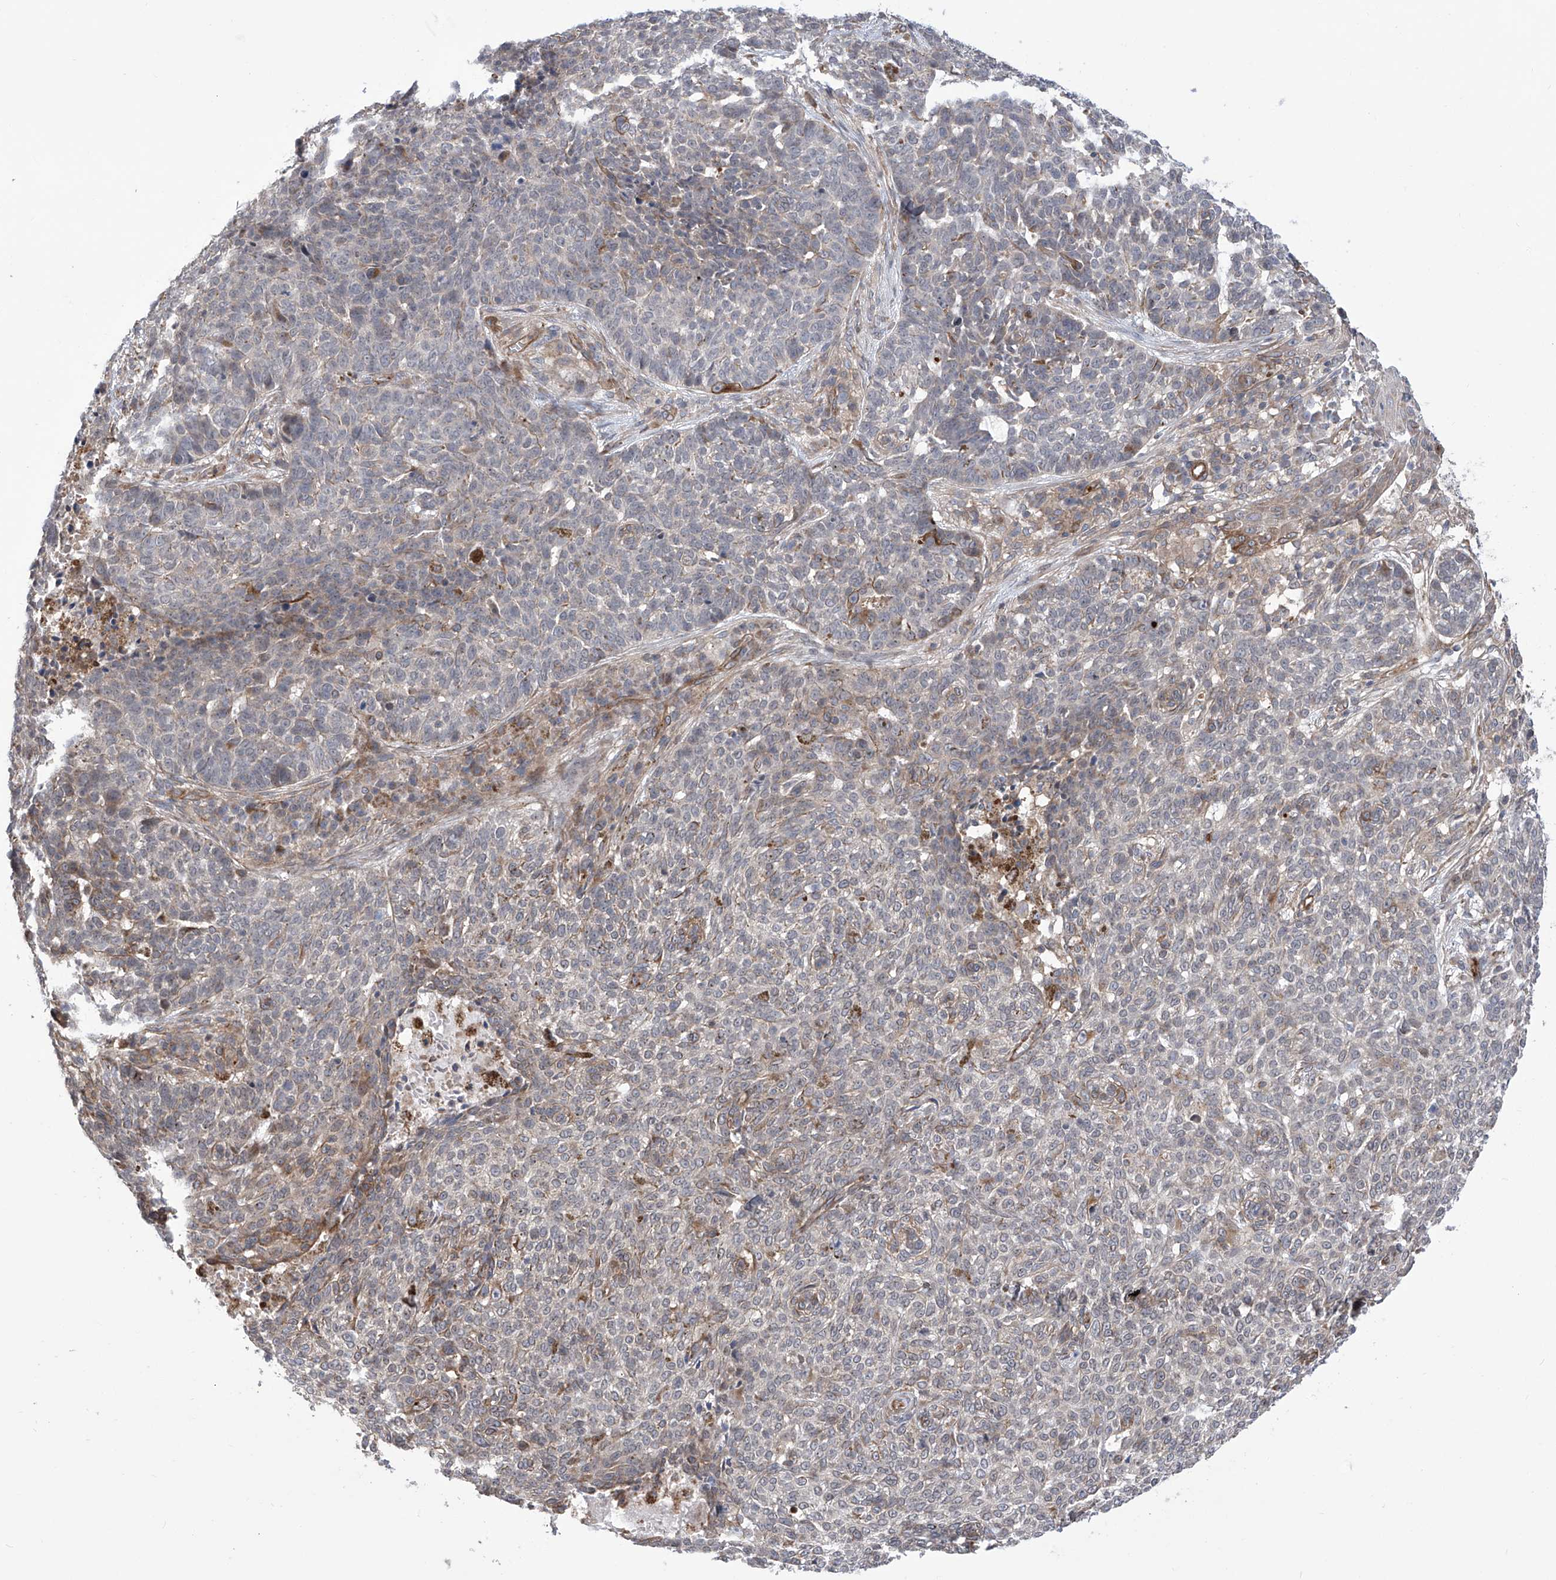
{"staining": {"intensity": "weak", "quantity": "<25%", "location": "cytoplasmic/membranous"}, "tissue": "skin cancer", "cell_type": "Tumor cells", "image_type": "cancer", "snomed": [{"axis": "morphology", "description": "Basal cell carcinoma"}, {"axis": "topography", "description": "Skin"}], "caption": "Micrograph shows no protein positivity in tumor cells of skin cancer (basal cell carcinoma) tissue.", "gene": "APAF1", "patient": {"sex": "male", "age": 85}}